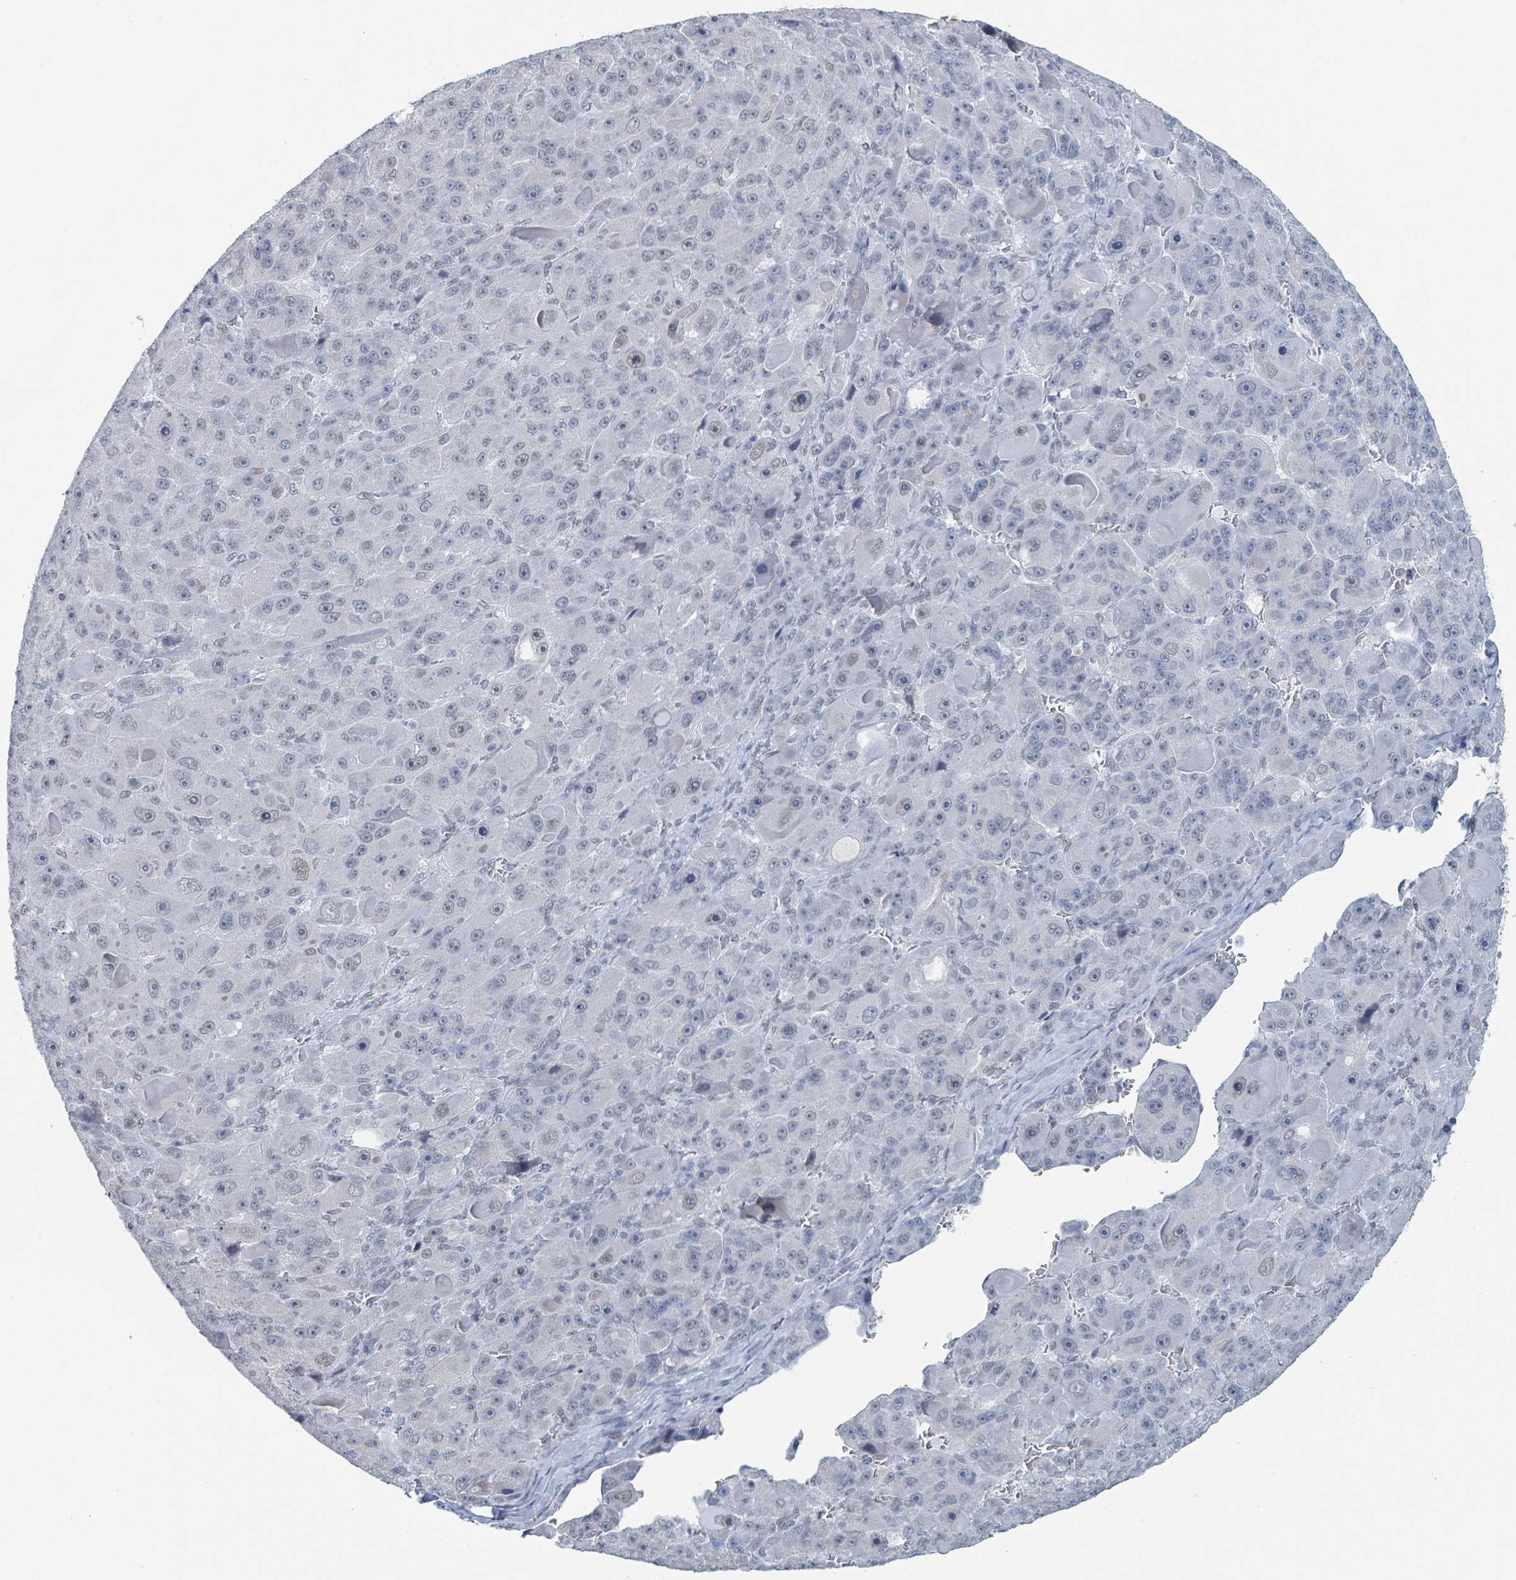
{"staining": {"intensity": "negative", "quantity": "none", "location": "none"}, "tissue": "liver cancer", "cell_type": "Tumor cells", "image_type": "cancer", "snomed": [{"axis": "morphology", "description": "Carcinoma, Hepatocellular, NOS"}, {"axis": "topography", "description": "Liver"}], "caption": "High power microscopy image of an IHC micrograph of liver hepatocellular carcinoma, revealing no significant staining in tumor cells. The staining is performed using DAB (3,3'-diaminobenzidine) brown chromogen with nuclei counter-stained in using hematoxylin.", "gene": "EHMT2", "patient": {"sex": "male", "age": 76}}